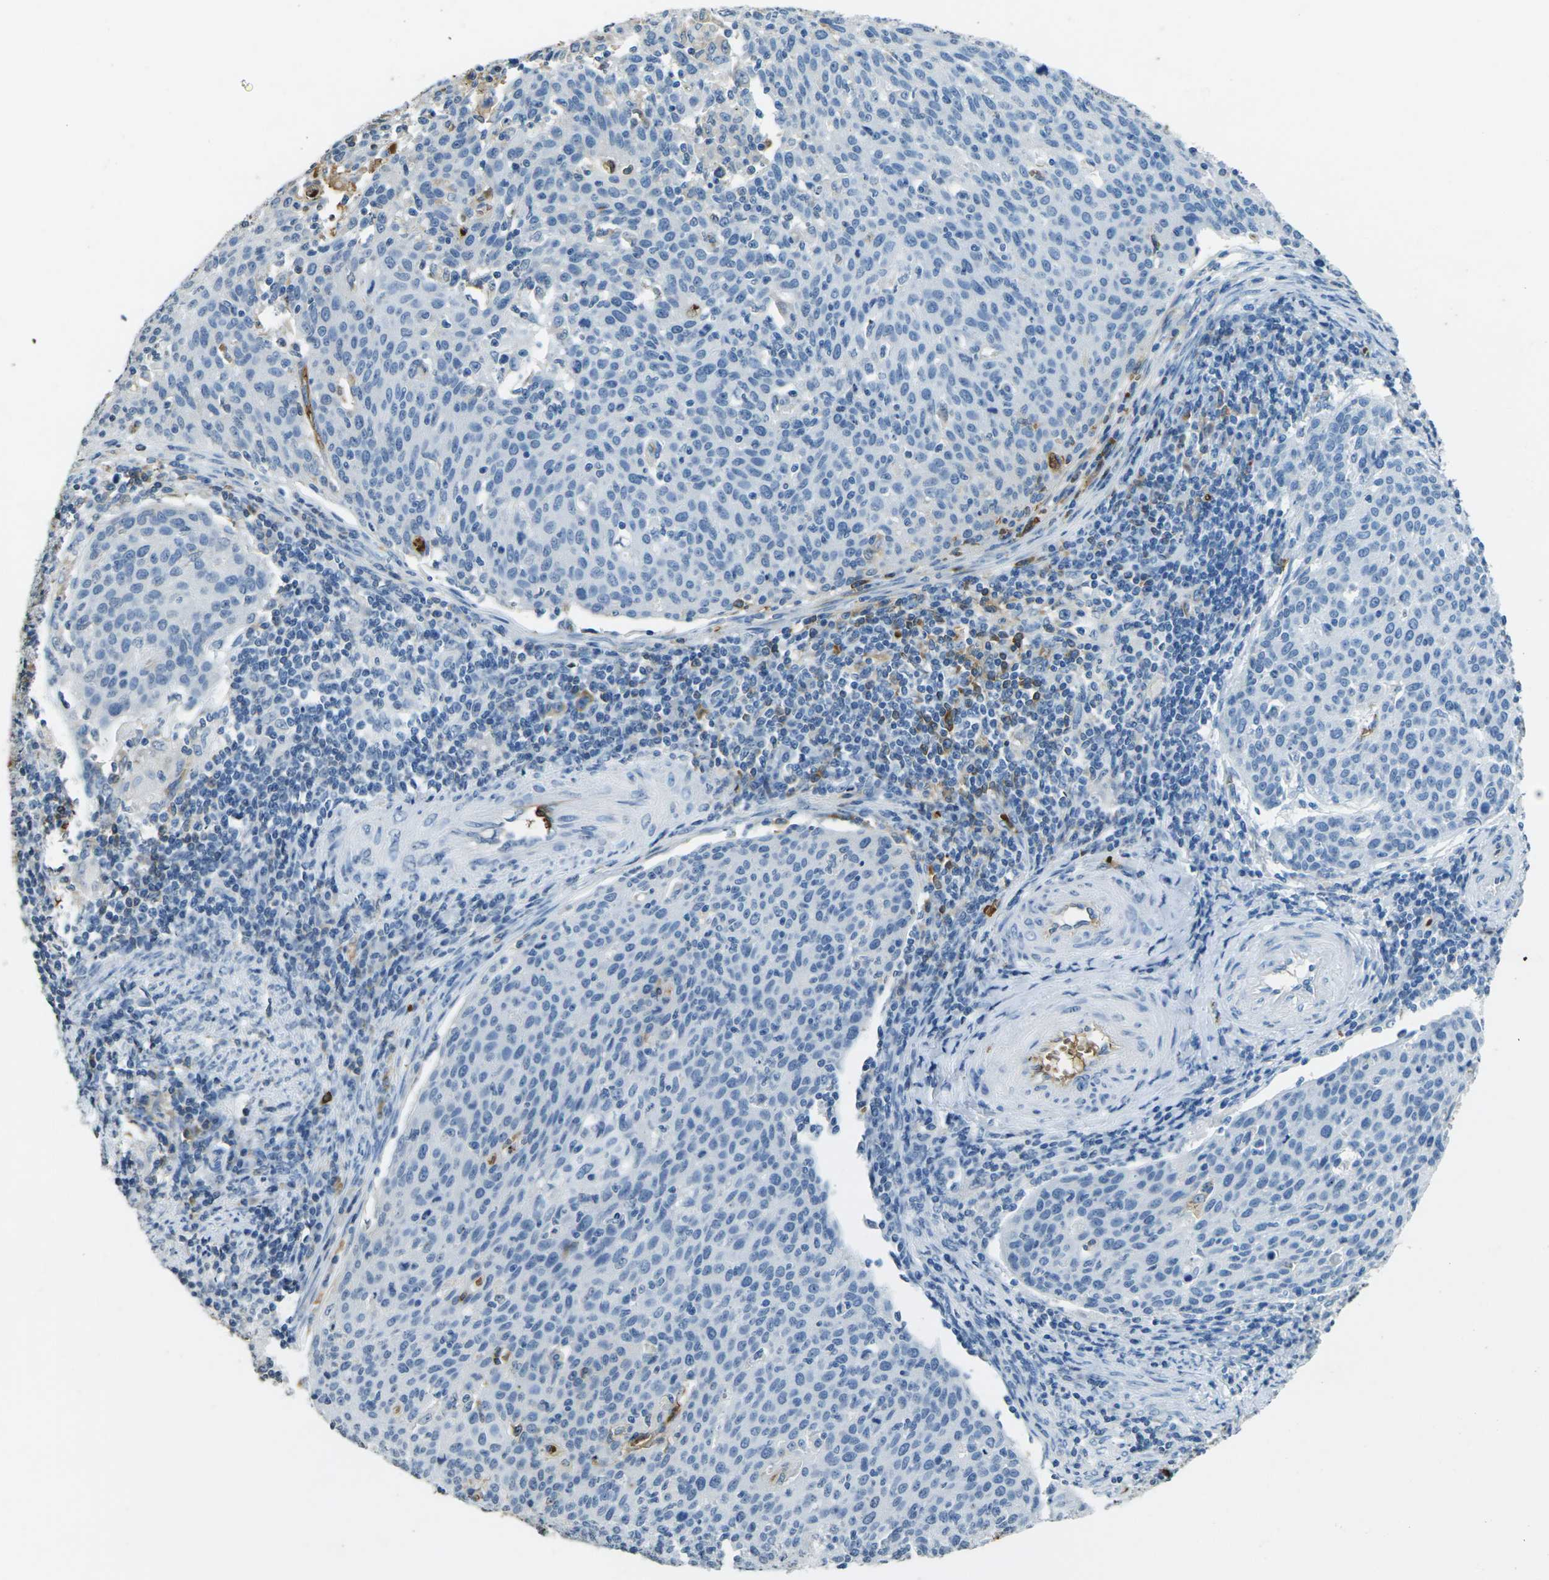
{"staining": {"intensity": "negative", "quantity": "none", "location": "none"}, "tissue": "cervical cancer", "cell_type": "Tumor cells", "image_type": "cancer", "snomed": [{"axis": "morphology", "description": "Squamous cell carcinoma, NOS"}, {"axis": "topography", "description": "Cervix"}], "caption": "There is no significant expression in tumor cells of cervical cancer.", "gene": "HBB", "patient": {"sex": "female", "age": 38}}